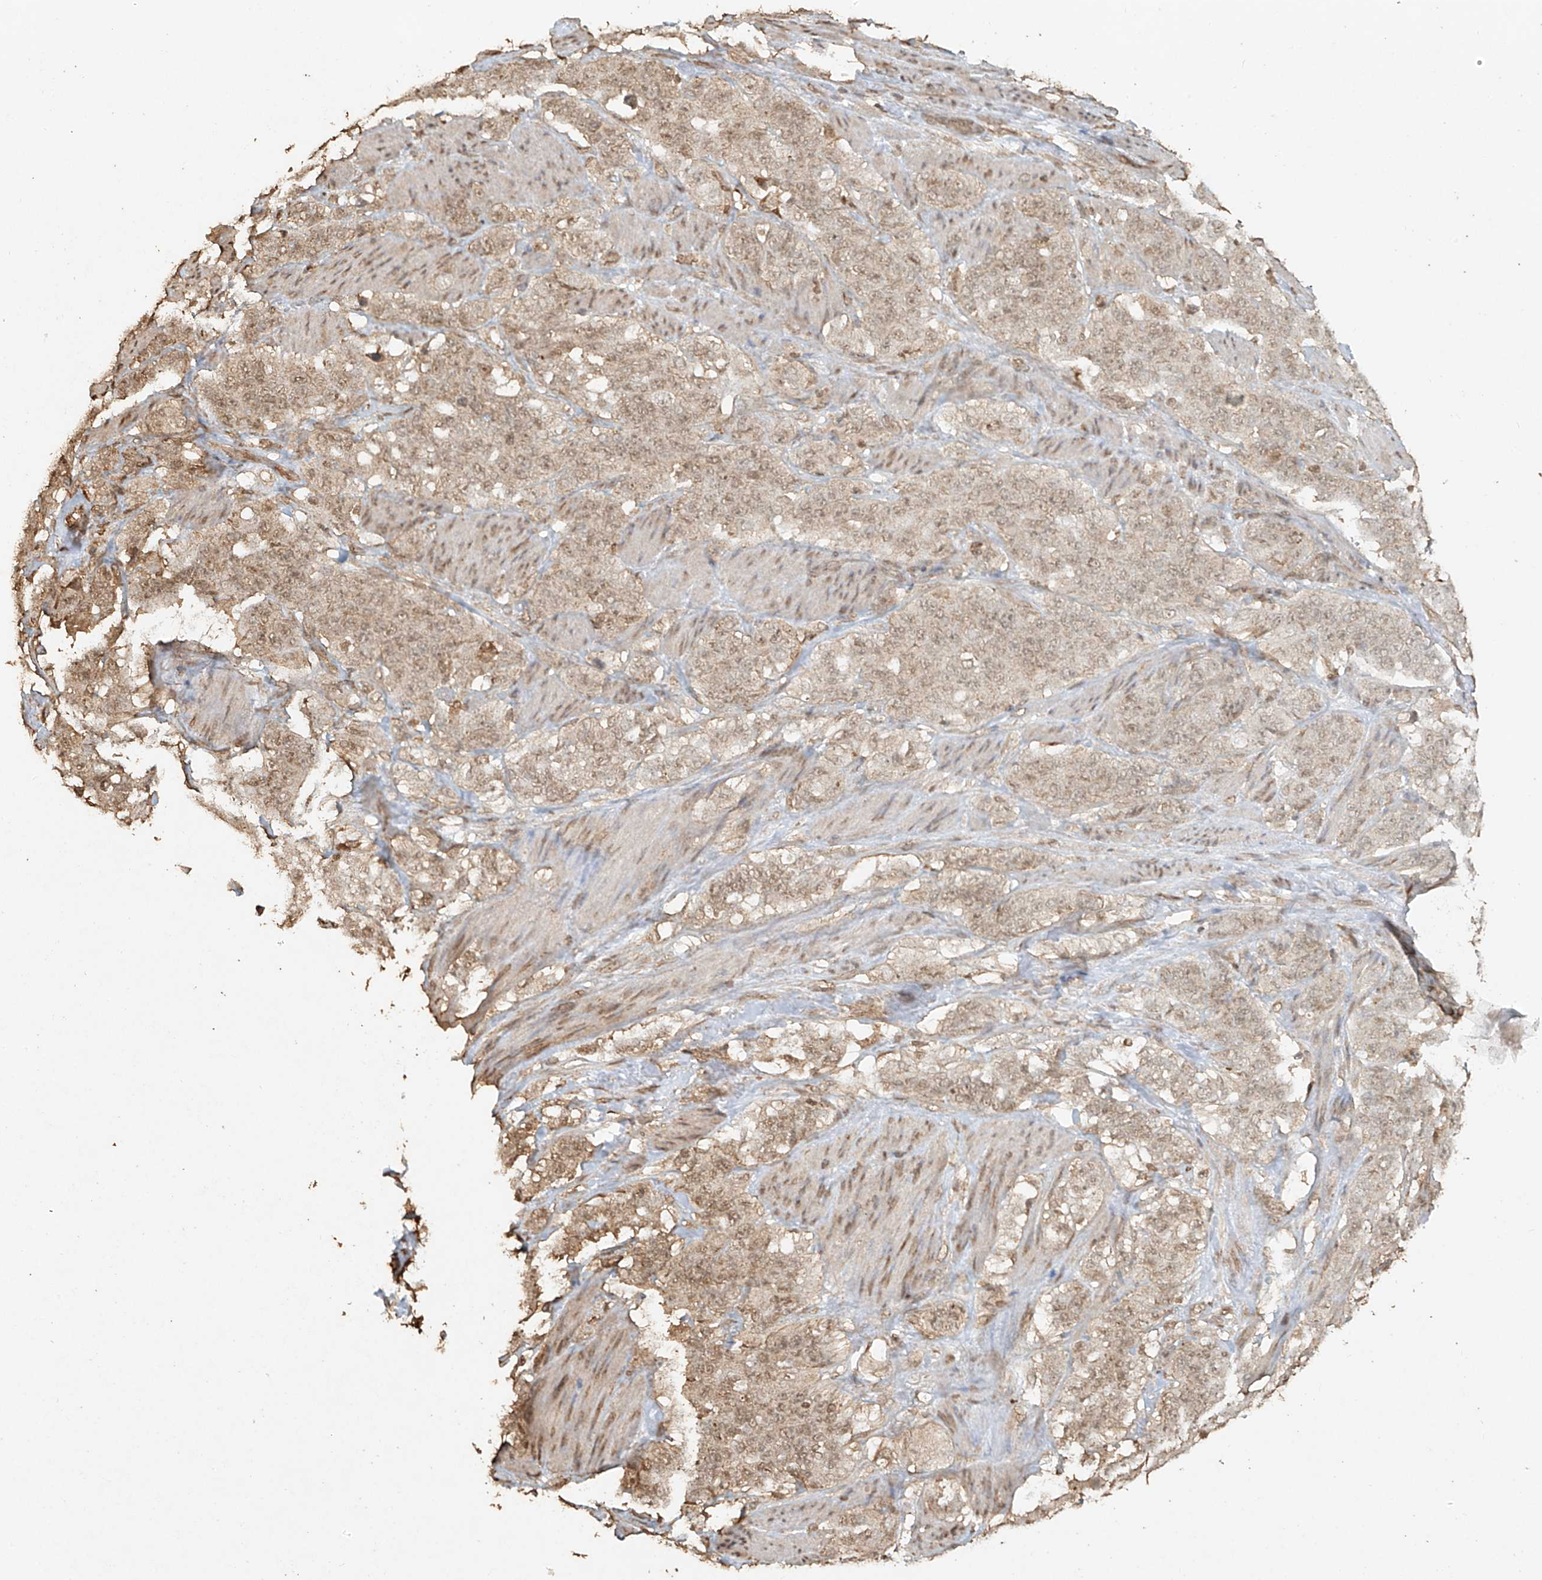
{"staining": {"intensity": "weak", "quantity": ">75%", "location": "cytoplasmic/membranous,nuclear"}, "tissue": "stomach cancer", "cell_type": "Tumor cells", "image_type": "cancer", "snomed": [{"axis": "morphology", "description": "Adenocarcinoma, NOS"}, {"axis": "topography", "description": "Stomach"}], "caption": "Weak cytoplasmic/membranous and nuclear protein positivity is appreciated in about >75% of tumor cells in stomach cancer (adenocarcinoma).", "gene": "TIGAR", "patient": {"sex": "male", "age": 48}}